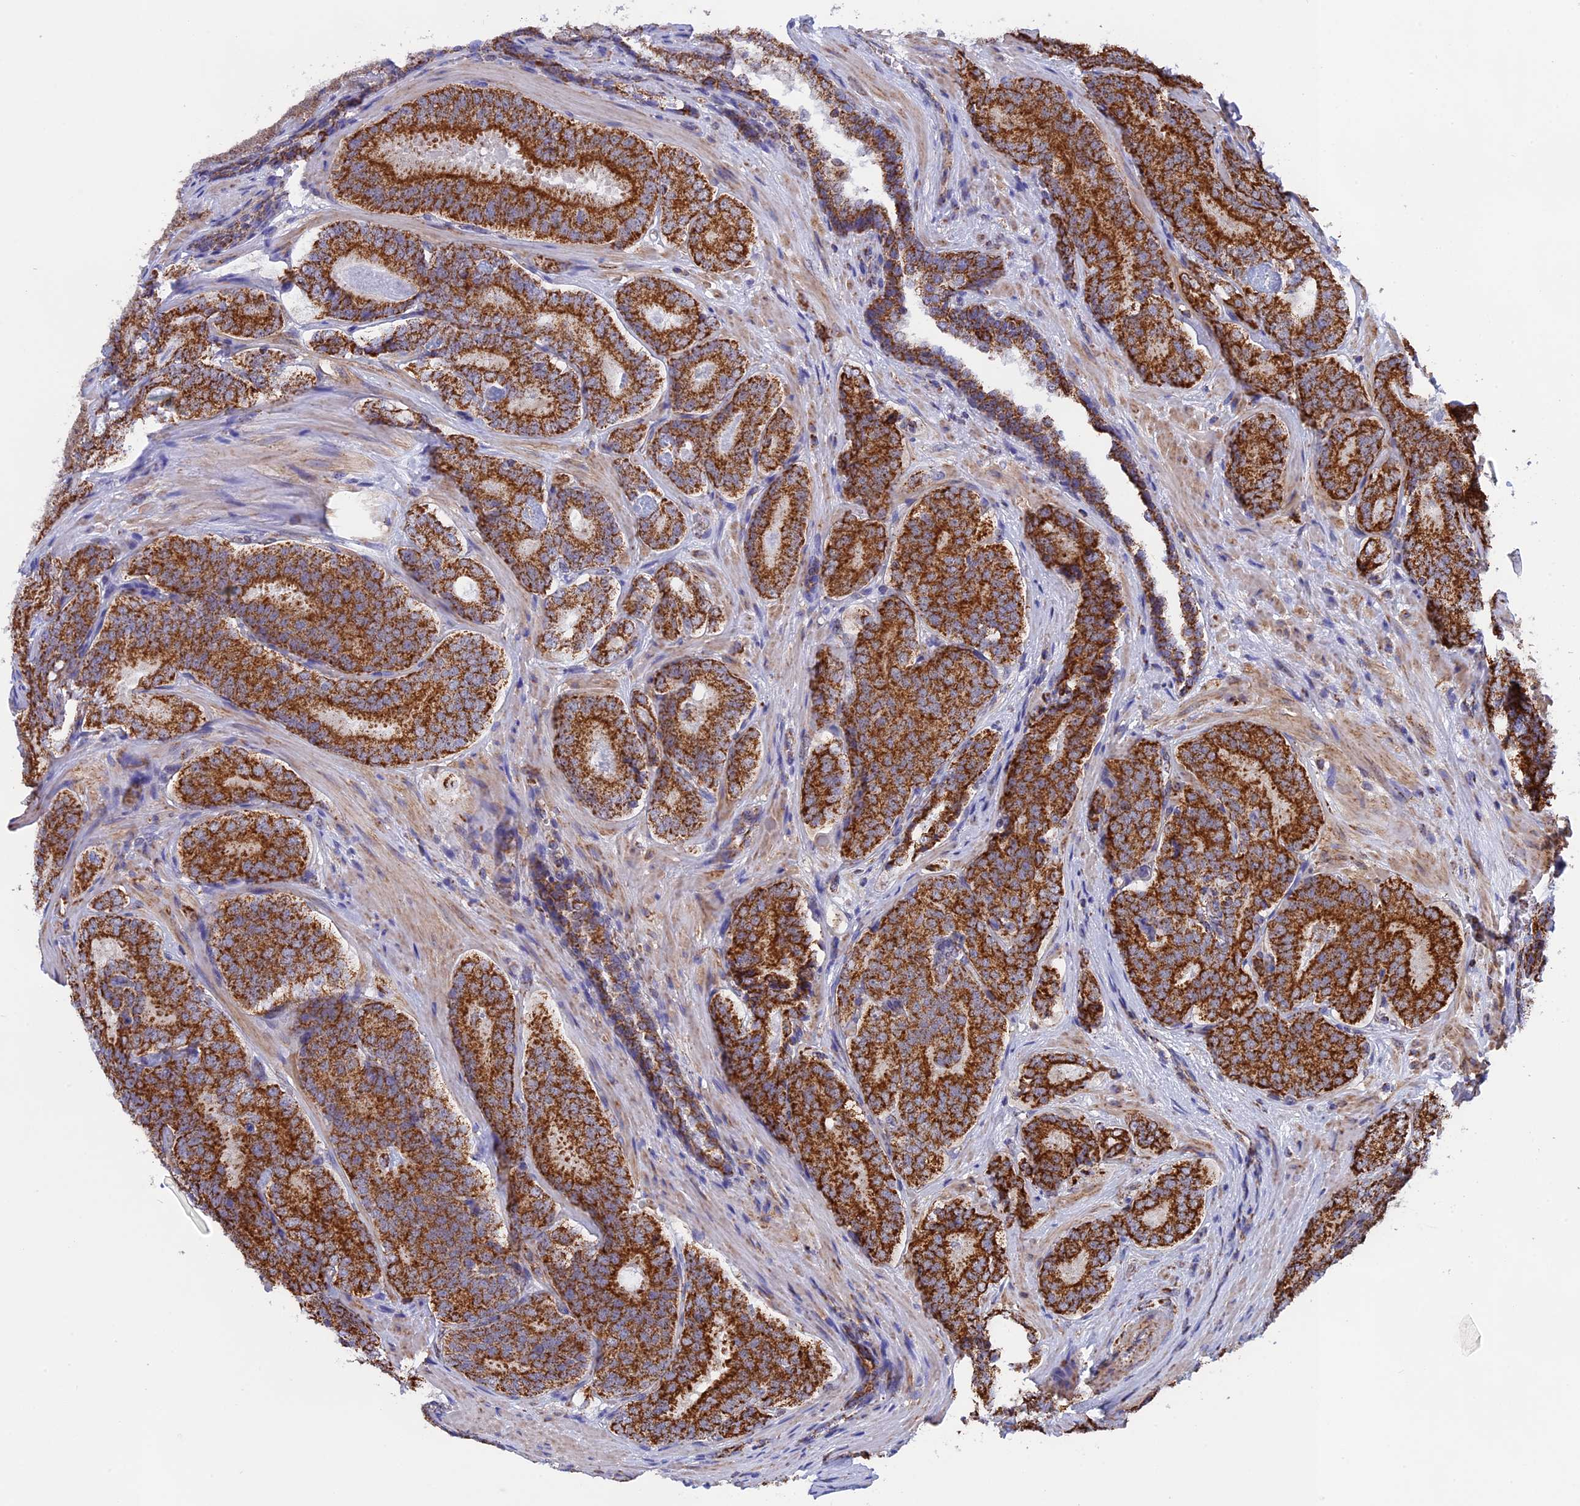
{"staining": {"intensity": "strong", "quantity": ">75%", "location": "cytoplasmic/membranous"}, "tissue": "prostate cancer", "cell_type": "Tumor cells", "image_type": "cancer", "snomed": [{"axis": "morphology", "description": "Adenocarcinoma, High grade"}, {"axis": "topography", "description": "Prostate"}], "caption": "A photomicrograph of human prostate adenocarcinoma (high-grade) stained for a protein exhibits strong cytoplasmic/membranous brown staining in tumor cells. The staining was performed using DAB, with brown indicating positive protein expression. Nuclei are stained blue with hematoxylin.", "gene": "CDC16", "patient": {"sex": "male", "age": 63}}